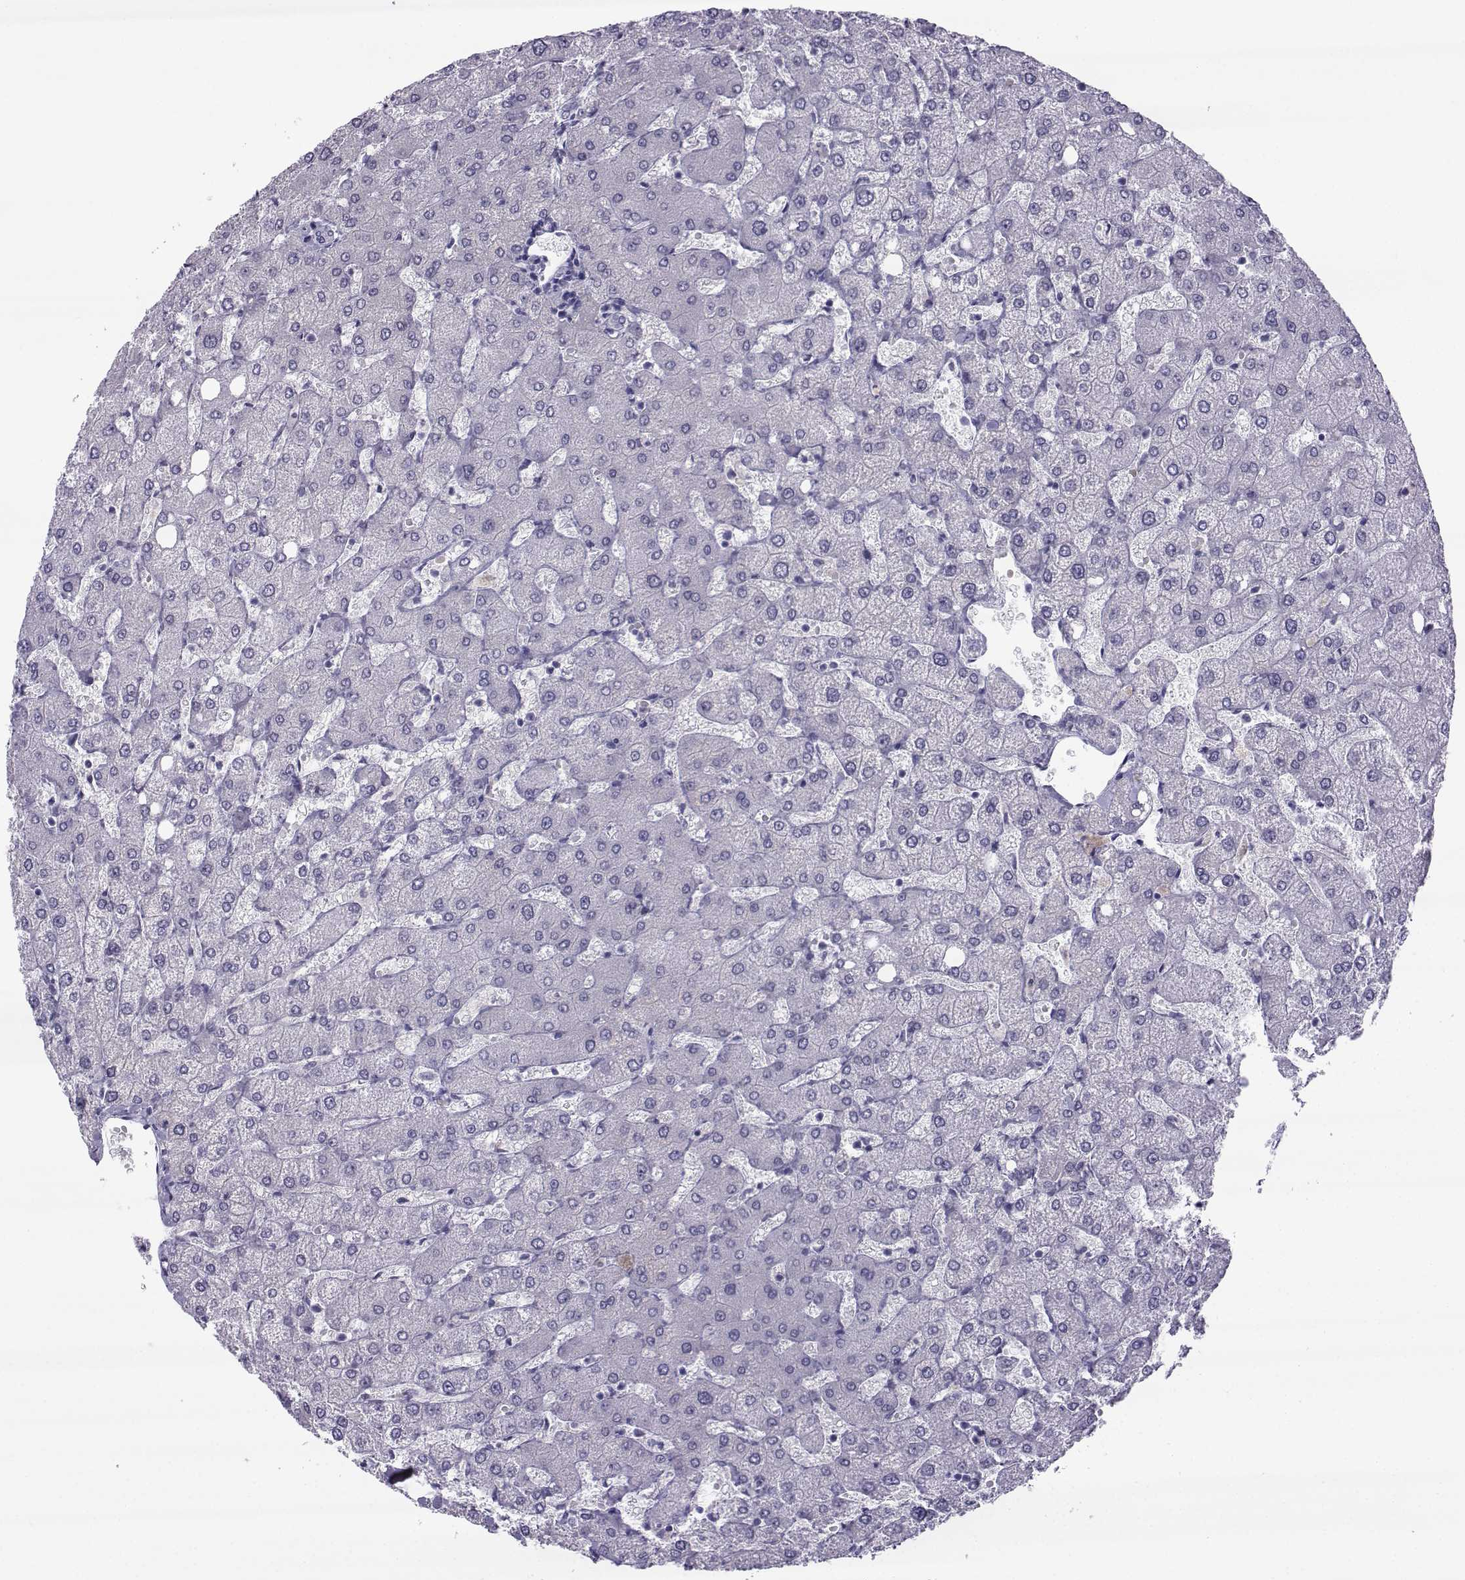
{"staining": {"intensity": "negative", "quantity": "none", "location": "none"}, "tissue": "liver", "cell_type": "Cholangiocytes", "image_type": "normal", "snomed": [{"axis": "morphology", "description": "Normal tissue, NOS"}, {"axis": "topography", "description": "Liver"}], "caption": "The image demonstrates no significant staining in cholangiocytes of liver.", "gene": "ARMC2", "patient": {"sex": "female", "age": 54}}